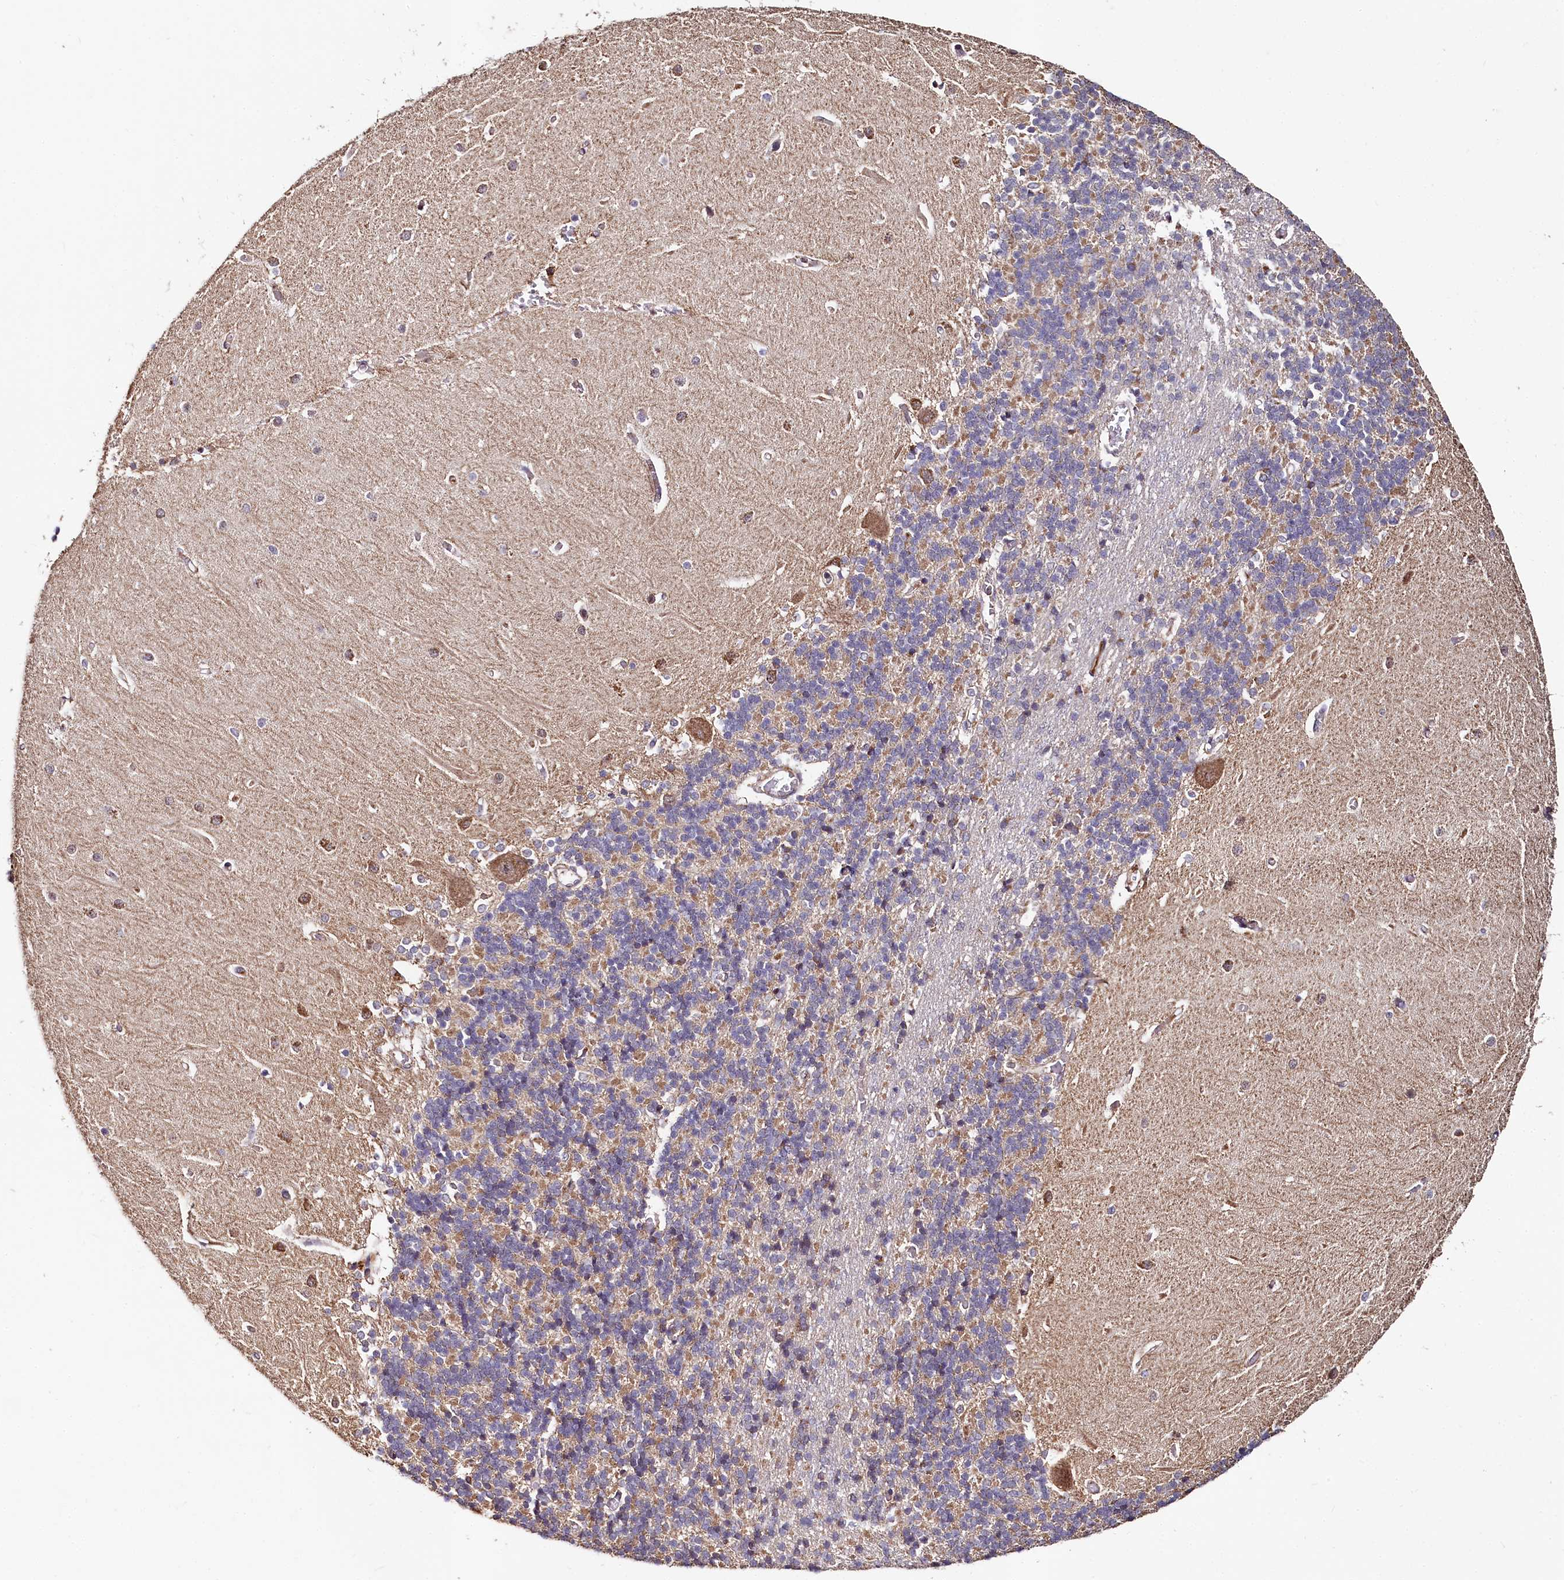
{"staining": {"intensity": "moderate", "quantity": "25%-75%", "location": "cytoplasmic/membranous"}, "tissue": "cerebellum", "cell_type": "Cells in granular layer", "image_type": "normal", "snomed": [{"axis": "morphology", "description": "Normal tissue, NOS"}, {"axis": "topography", "description": "Cerebellum"}], "caption": "Immunohistochemical staining of normal human cerebellum shows 25%-75% levels of moderate cytoplasmic/membranous protein expression in about 25%-75% of cells in granular layer.", "gene": "SPRYD3", "patient": {"sex": "male", "age": 37}}